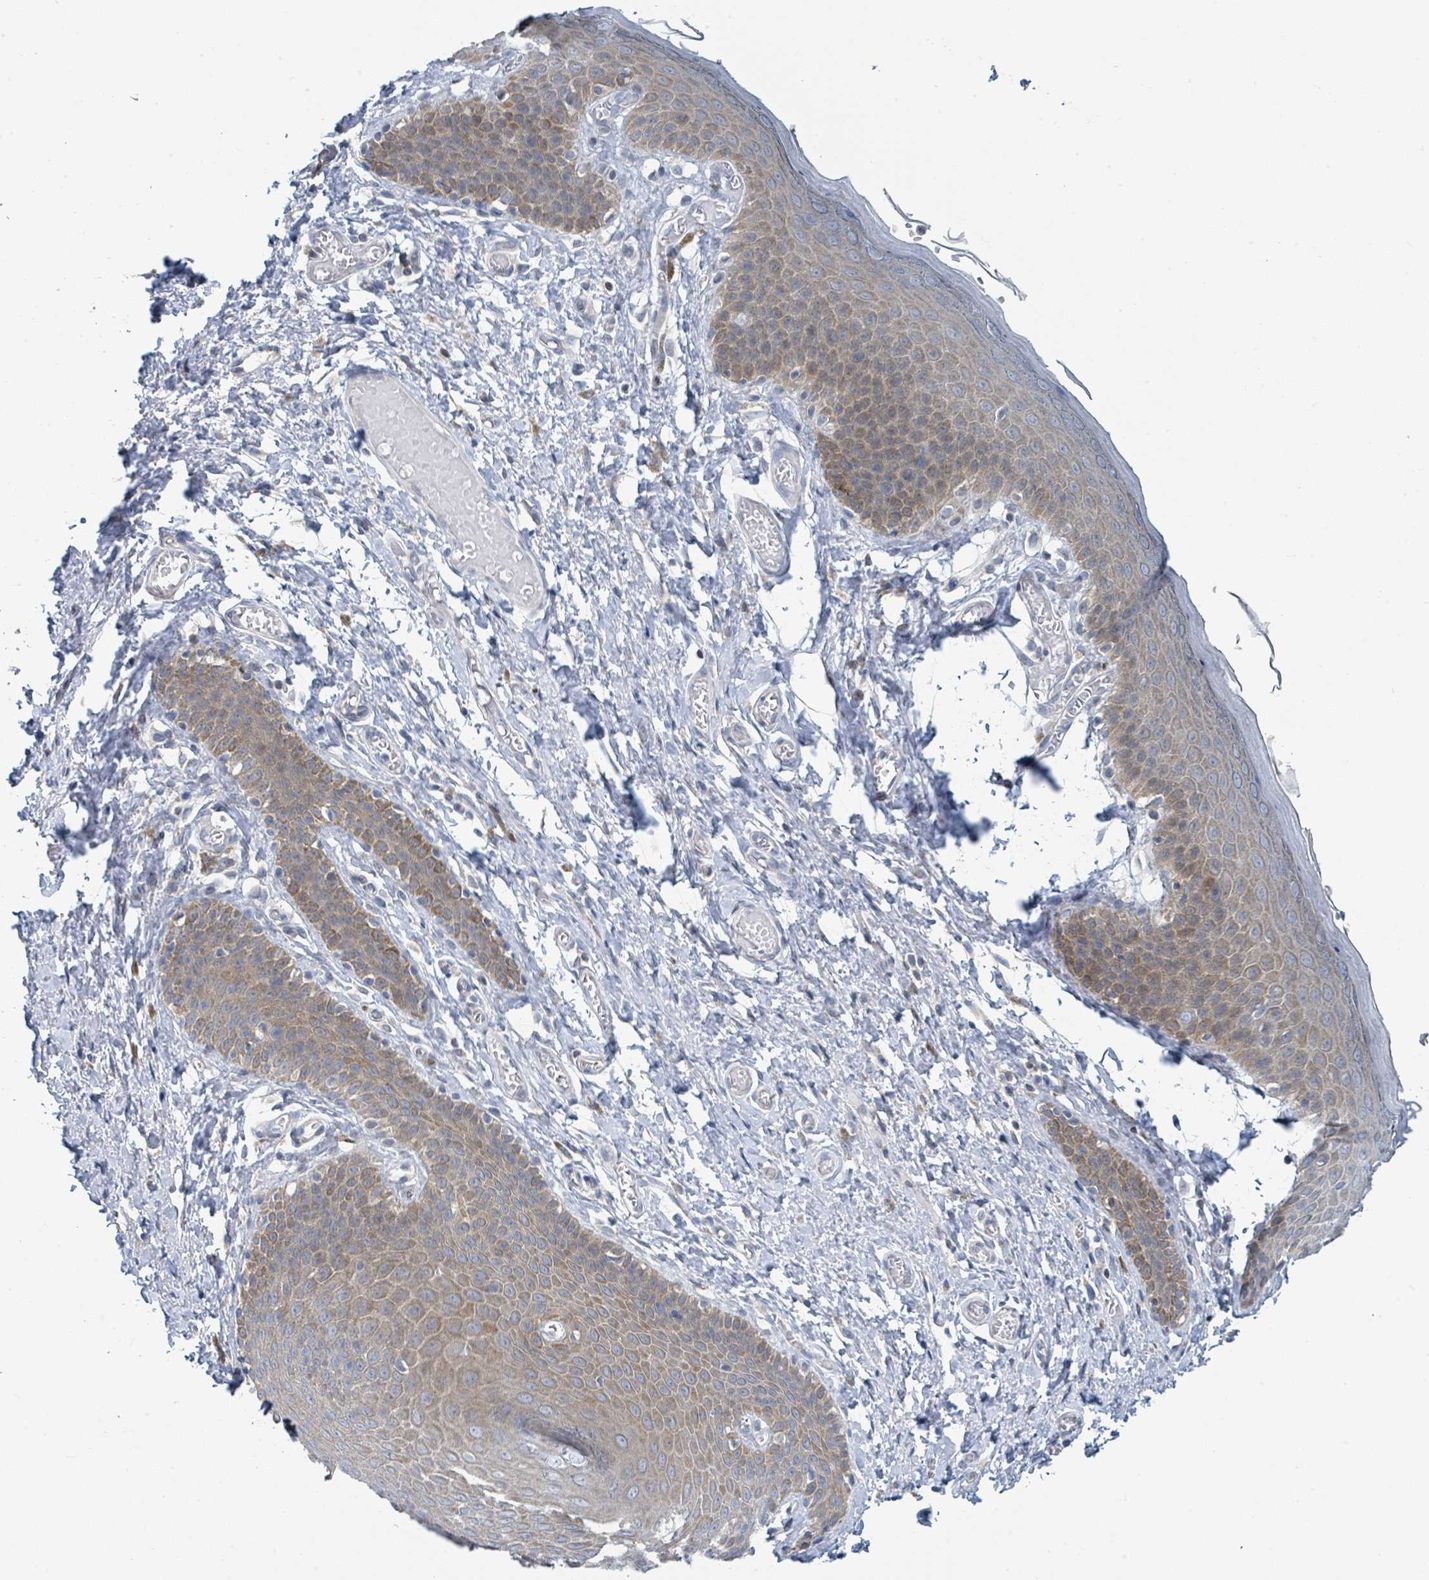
{"staining": {"intensity": "moderate", "quantity": "25%-75%", "location": "cytoplasmic/membranous"}, "tissue": "skin", "cell_type": "Epidermal cells", "image_type": "normal", "snomed": [{"axis": "morphology", "description": "Normal tissue, NOS"}, {"axis": "topography", "description": "Anal"}], "caption": "The histopathology image exhibits staining of unremarkable skin, revealing moderate cytoplasmic/membranous protein positivity (brown color) within epidermal cells. Using DAB (brown) and hematoxylin (blue) stains, captured at high magnification using brightfield microscopy.", "gene": "ANKRD55", "patient": {"sex": "female", "age": 40}}